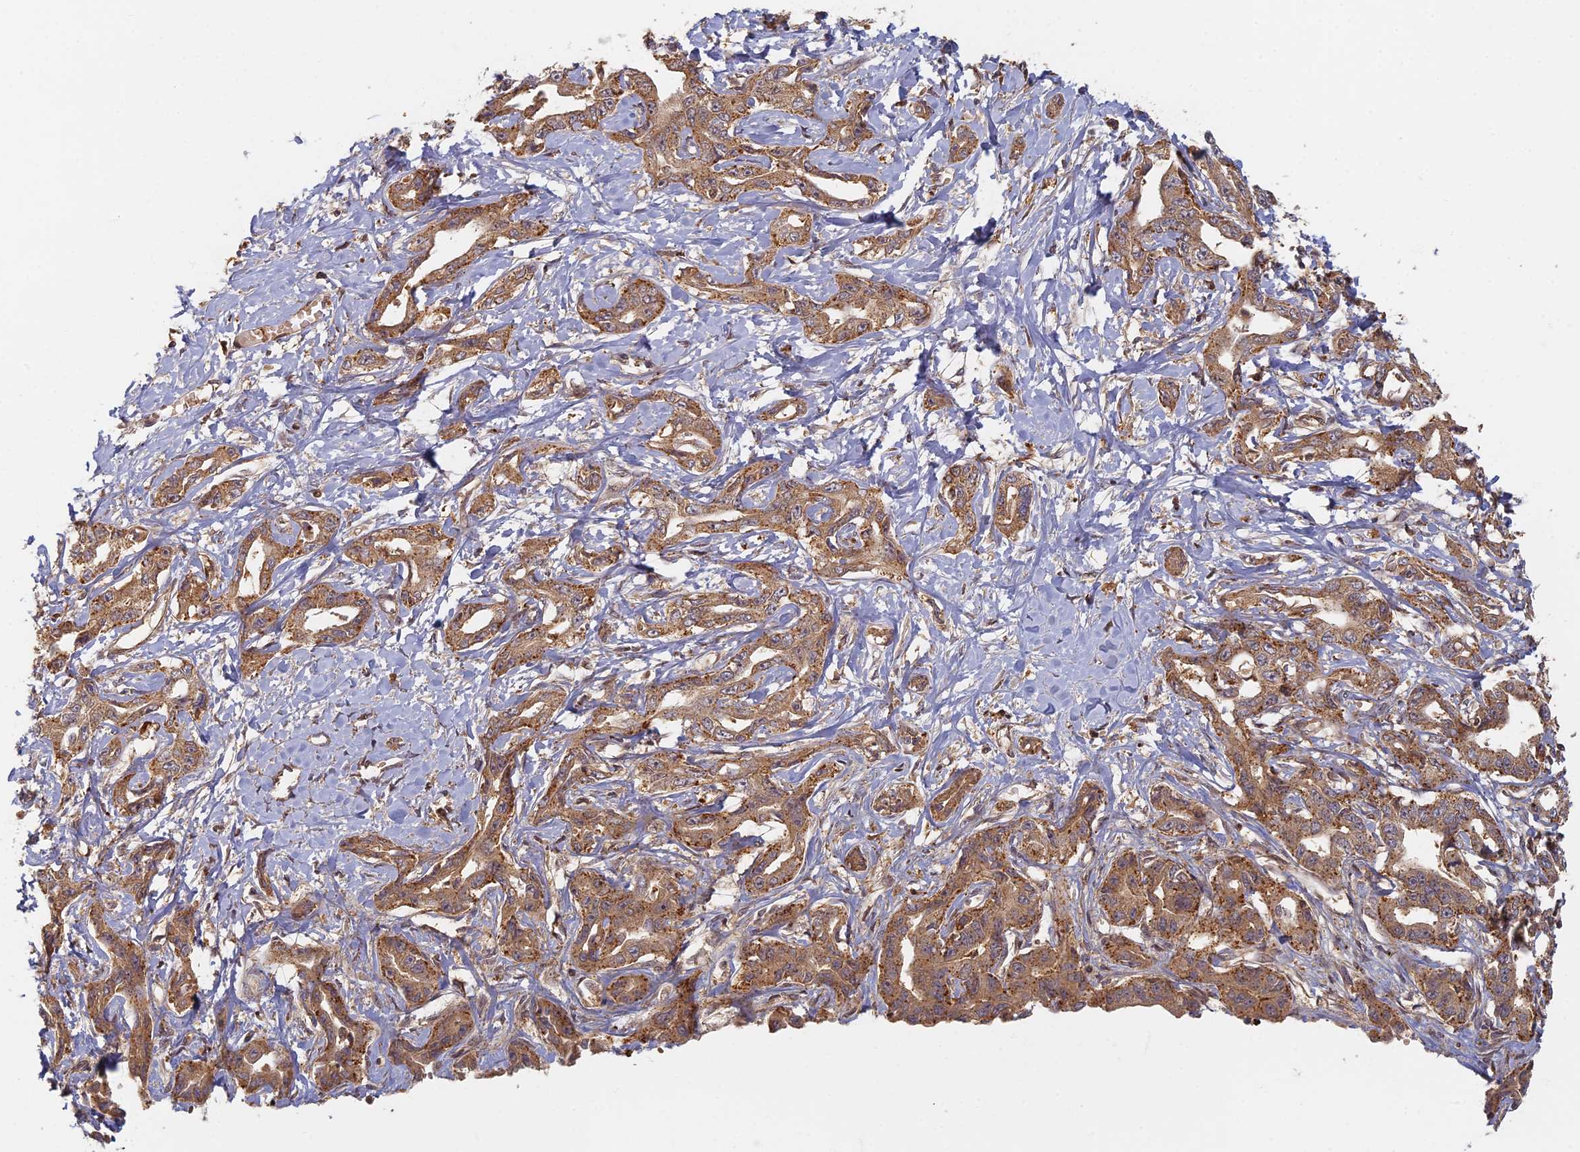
{"staining": {"intensity": "moderate", "quantity": ">75%", "location": "cytoplasmic/membranous"}, "tissue": "liver cancer", "cell_type": "Tumor cells", "image_type": "cancer", "snomed": [{"axis": "morphology", "description": "Cholangiocarcinoma"}, {"axis": "topography", "description": "Liver"}], "caption": "Tumor cells exhibit medium levels of moderate cytoplasmic/membranous staining in about >75% of cells in liver cancer.", "gene": "INO80D", "patient": {"sex": "male", "age": 59}}